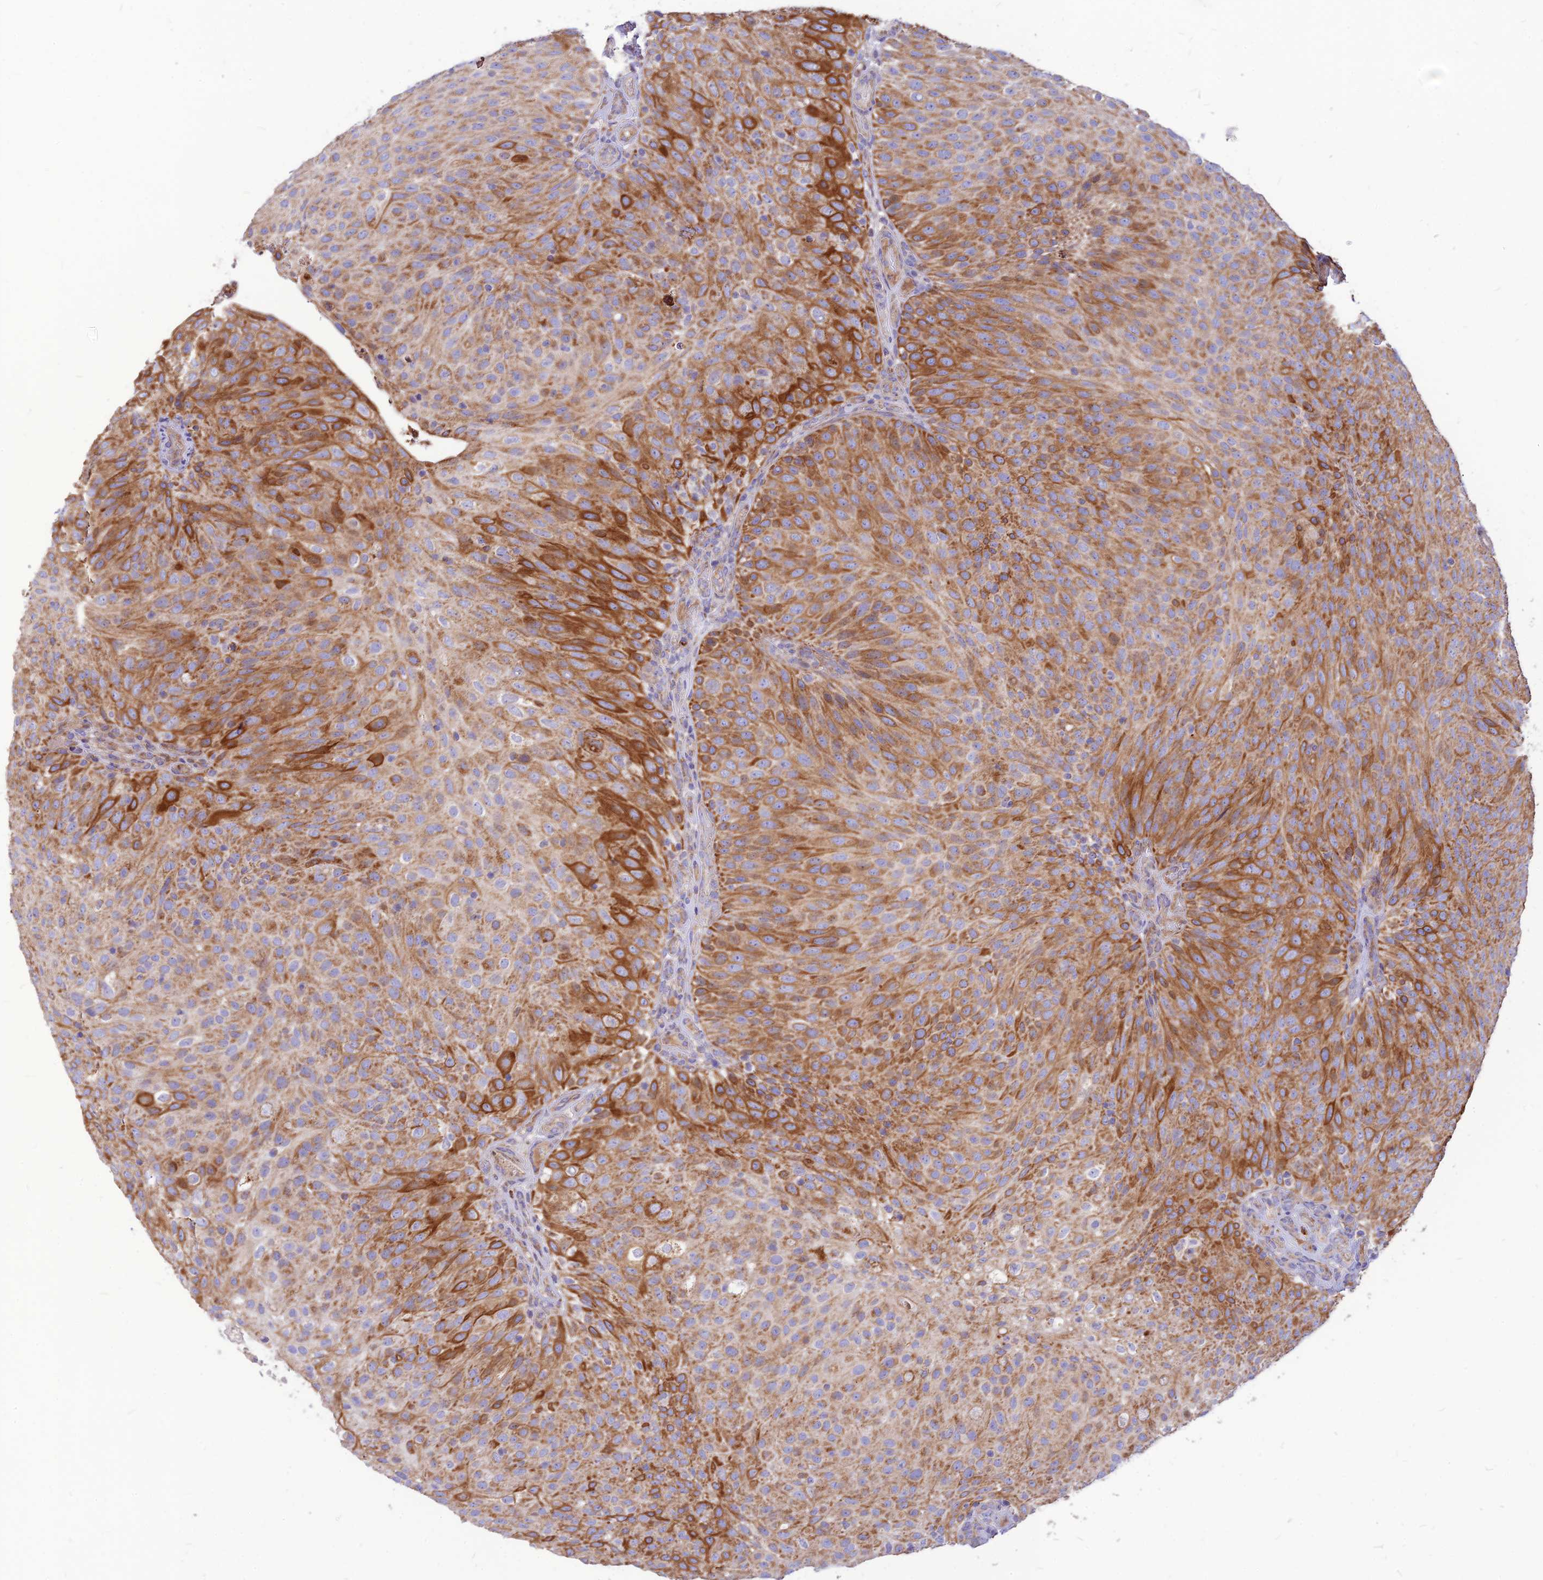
{"staining": {"intensity": "moderate", "quantity": "25%-75%", "location": "cytoplasmic/membranous"}, "tissue": "urothelial cancer", "cell_type": "Tumor cells", "image_type": "cancer", "snomed": [{"axis": "morphology", "description": "Urothelial carcinoma, Low grade"}, {"axis": "topography", "description": "Urinary bladder"}], "caption": "IHC of human low-grade urothelial carcinoma reveals medium levels of moderate cytoplasmic/membranous expression in approximately 25%-75% of tumor cells.", "gene": "ECI1", "patient": {"sex": "male", "age": 78}}